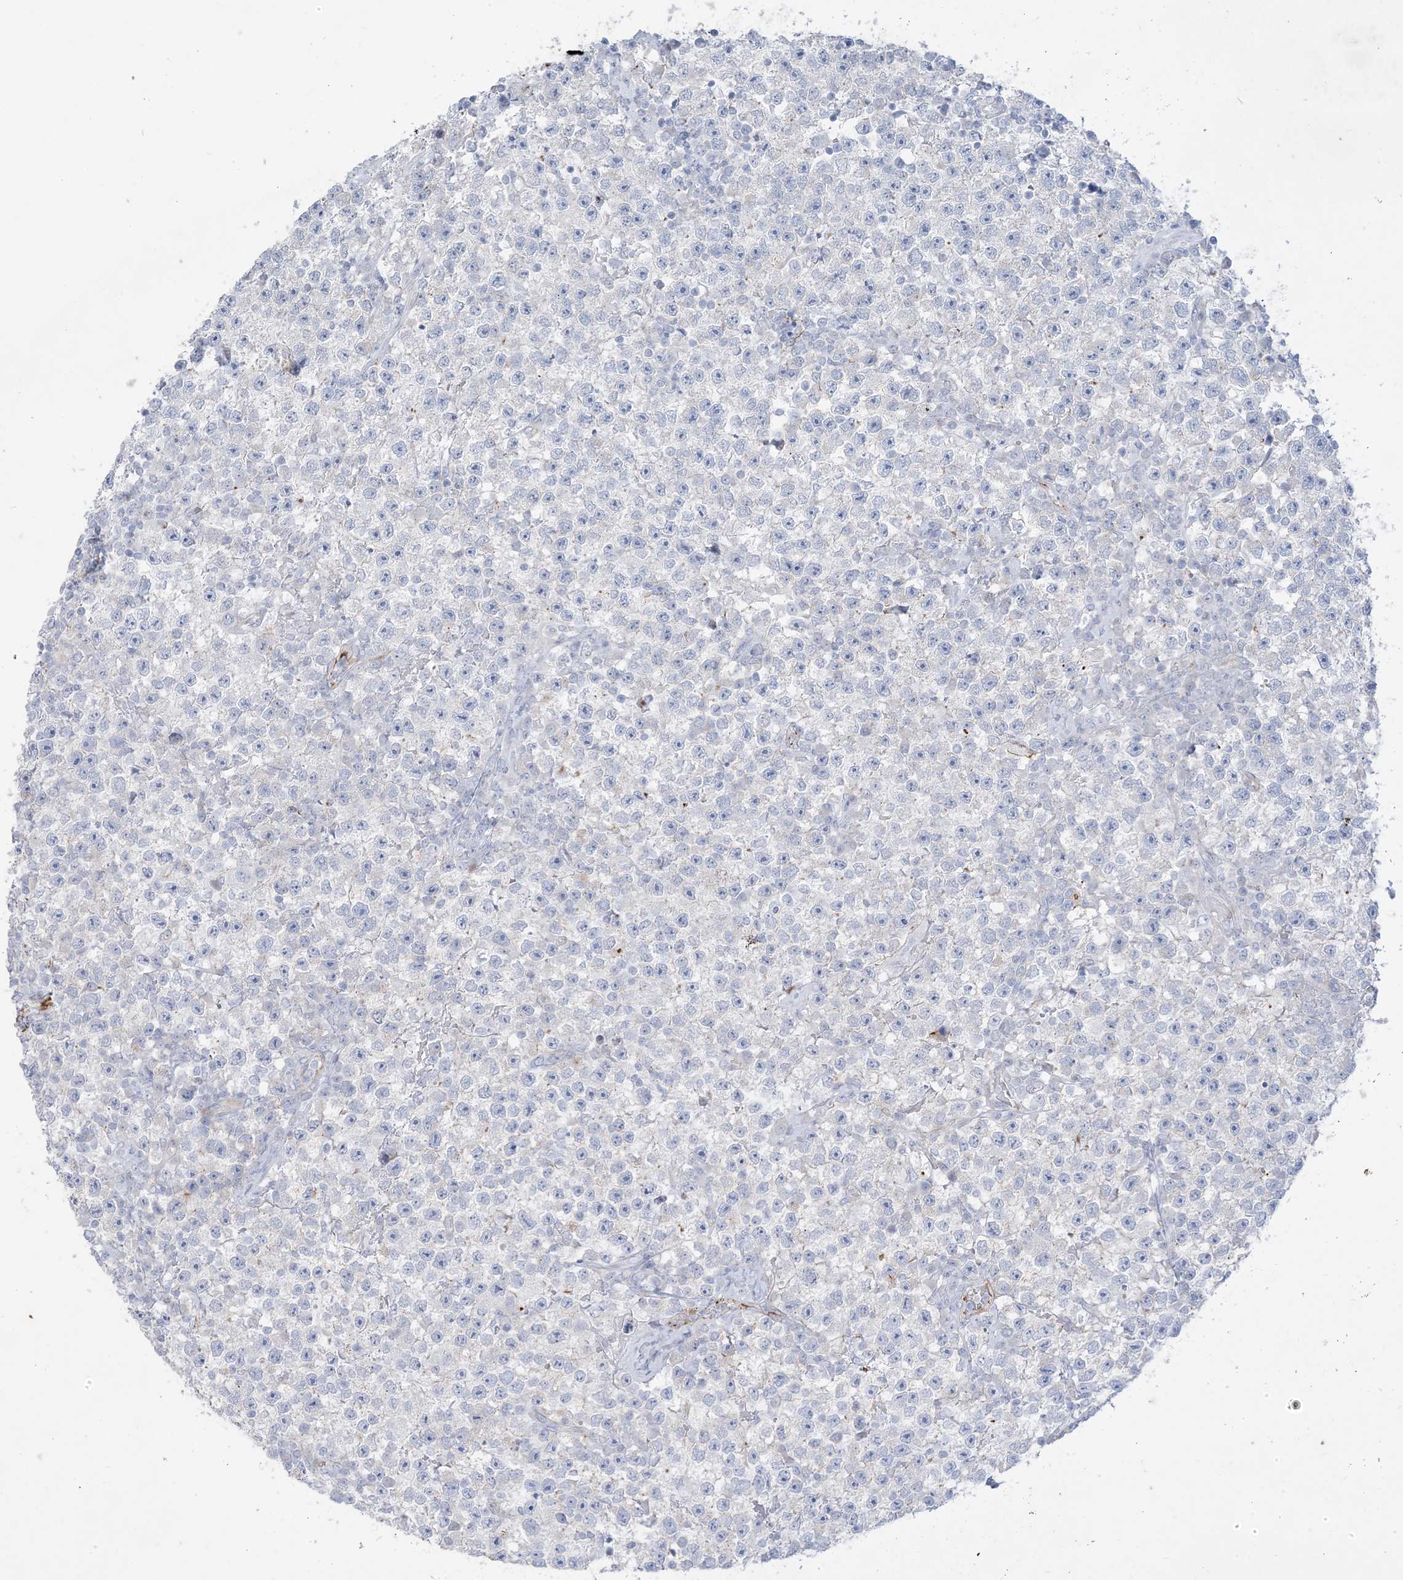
{"staining": {"intensity": "negative", "quantity": "none", "location": "none"}, "tissue": "testis cancer", "cell_type": "Tumor cells", "image_type": "cancer", "snomed": [{"axis": "morphology", "description": "Seminoma, NOS"}, {"axis": "topography", "description": "Testis"}], "caption": "High magnification brightfield microscopy of testis cancer (seminoma) stained with DAB (brown) and counterstained with hematoxylin (blue): tumor cells show no significant expression.", "gene": "B3GNT7", "patient": {"sex": "male", "age": 22}}